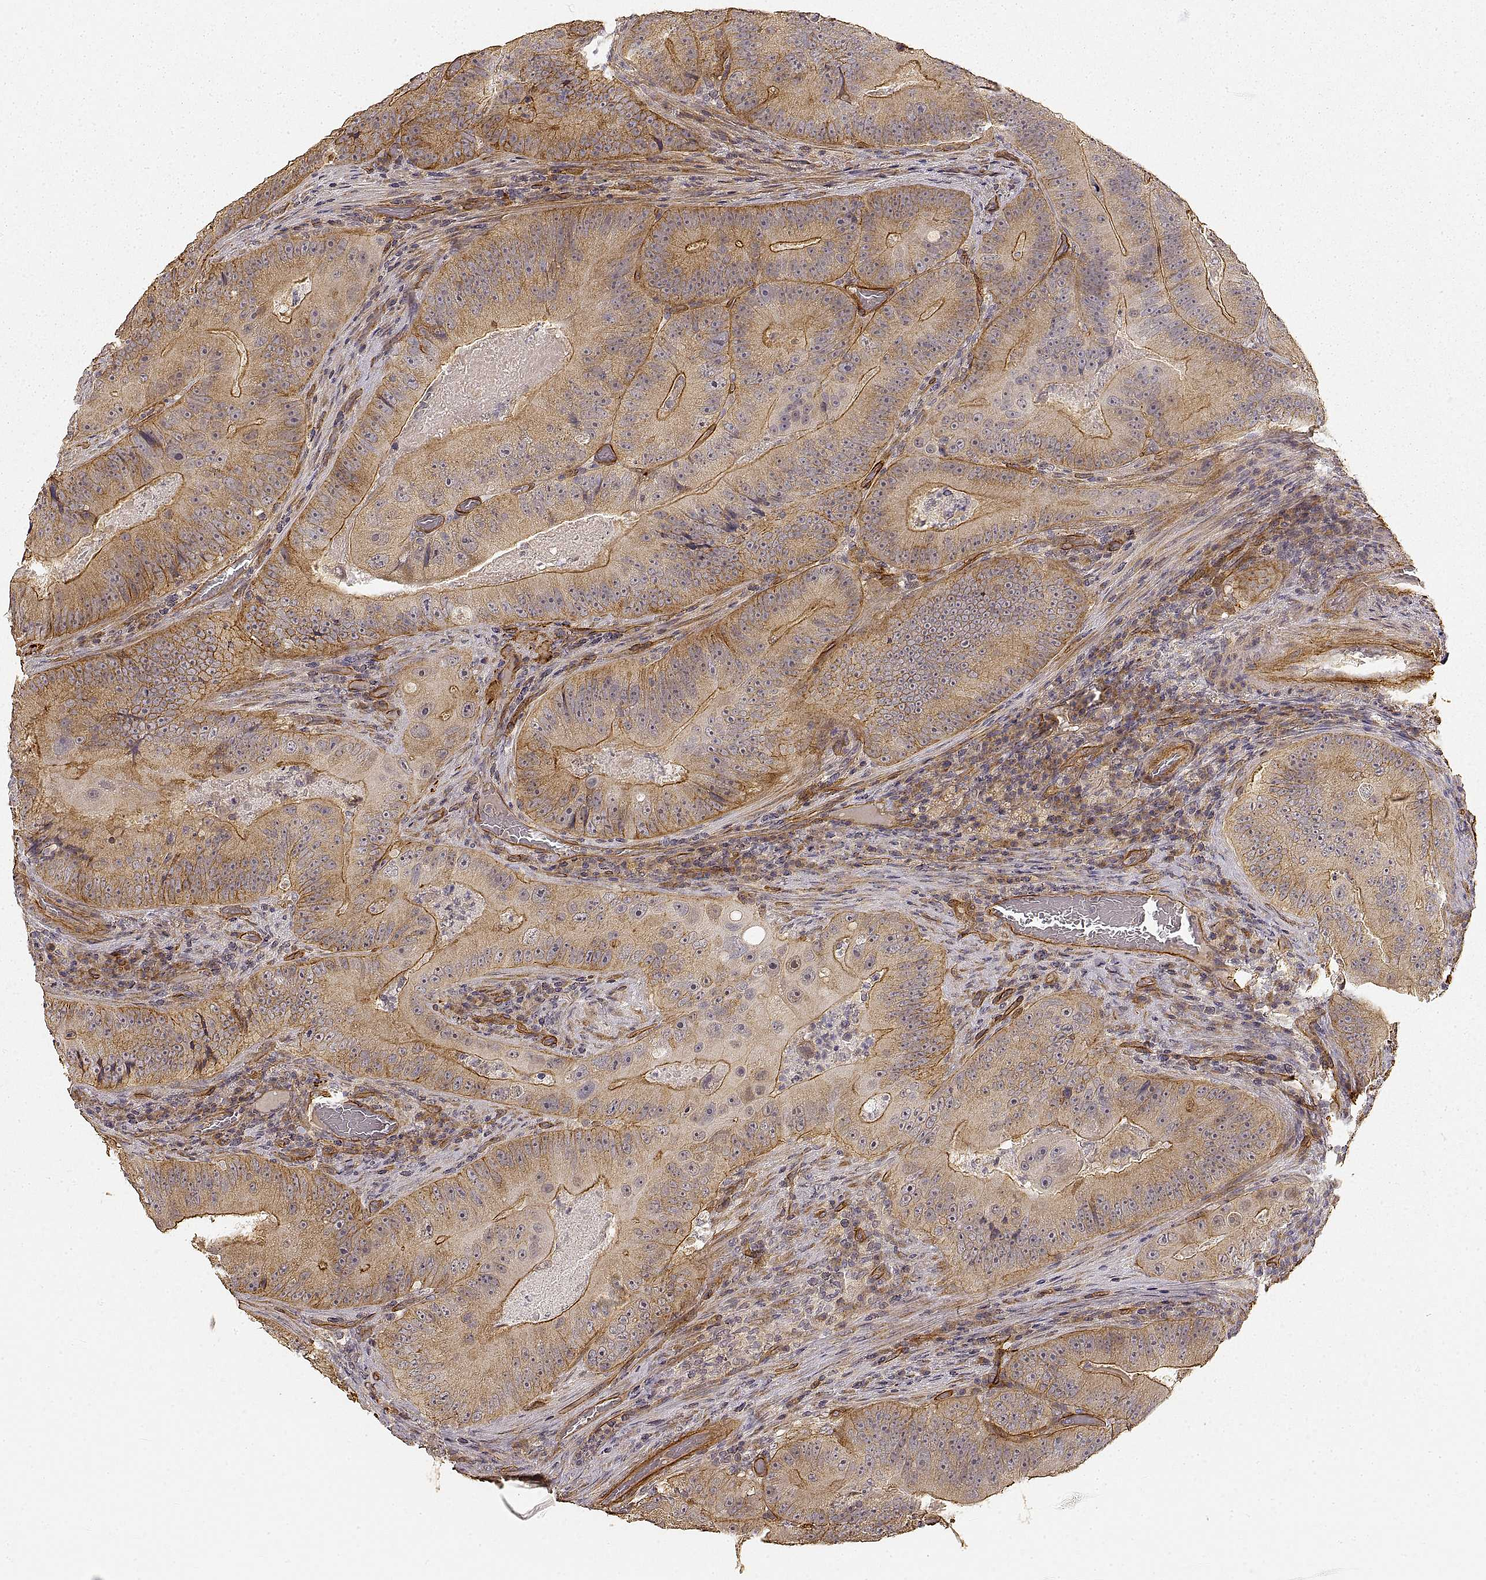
{"staining": {"intensity": "moderate", "quantity": ">75%", "location": "cytoplasmic/membranous"}, "tissue": "colorectal cancer", "cell_type": "Tumor cells", "image_type": "cancer", "snomed": [{"axis": "morphology", "description": "Adenocarcinoma, NOS"}, {"axis": "topography", "description": "Colon"}], "caption": "IHC (DAB (3,3'-diaminobenzidine)) staining of colorectal adenocarcinoma exhibits moderate cytoplasmic/membranous protein positivity in about >75% of tumor cells.", "gene": "LAMA4", "patient": {"sex": "female", "age": 86}}